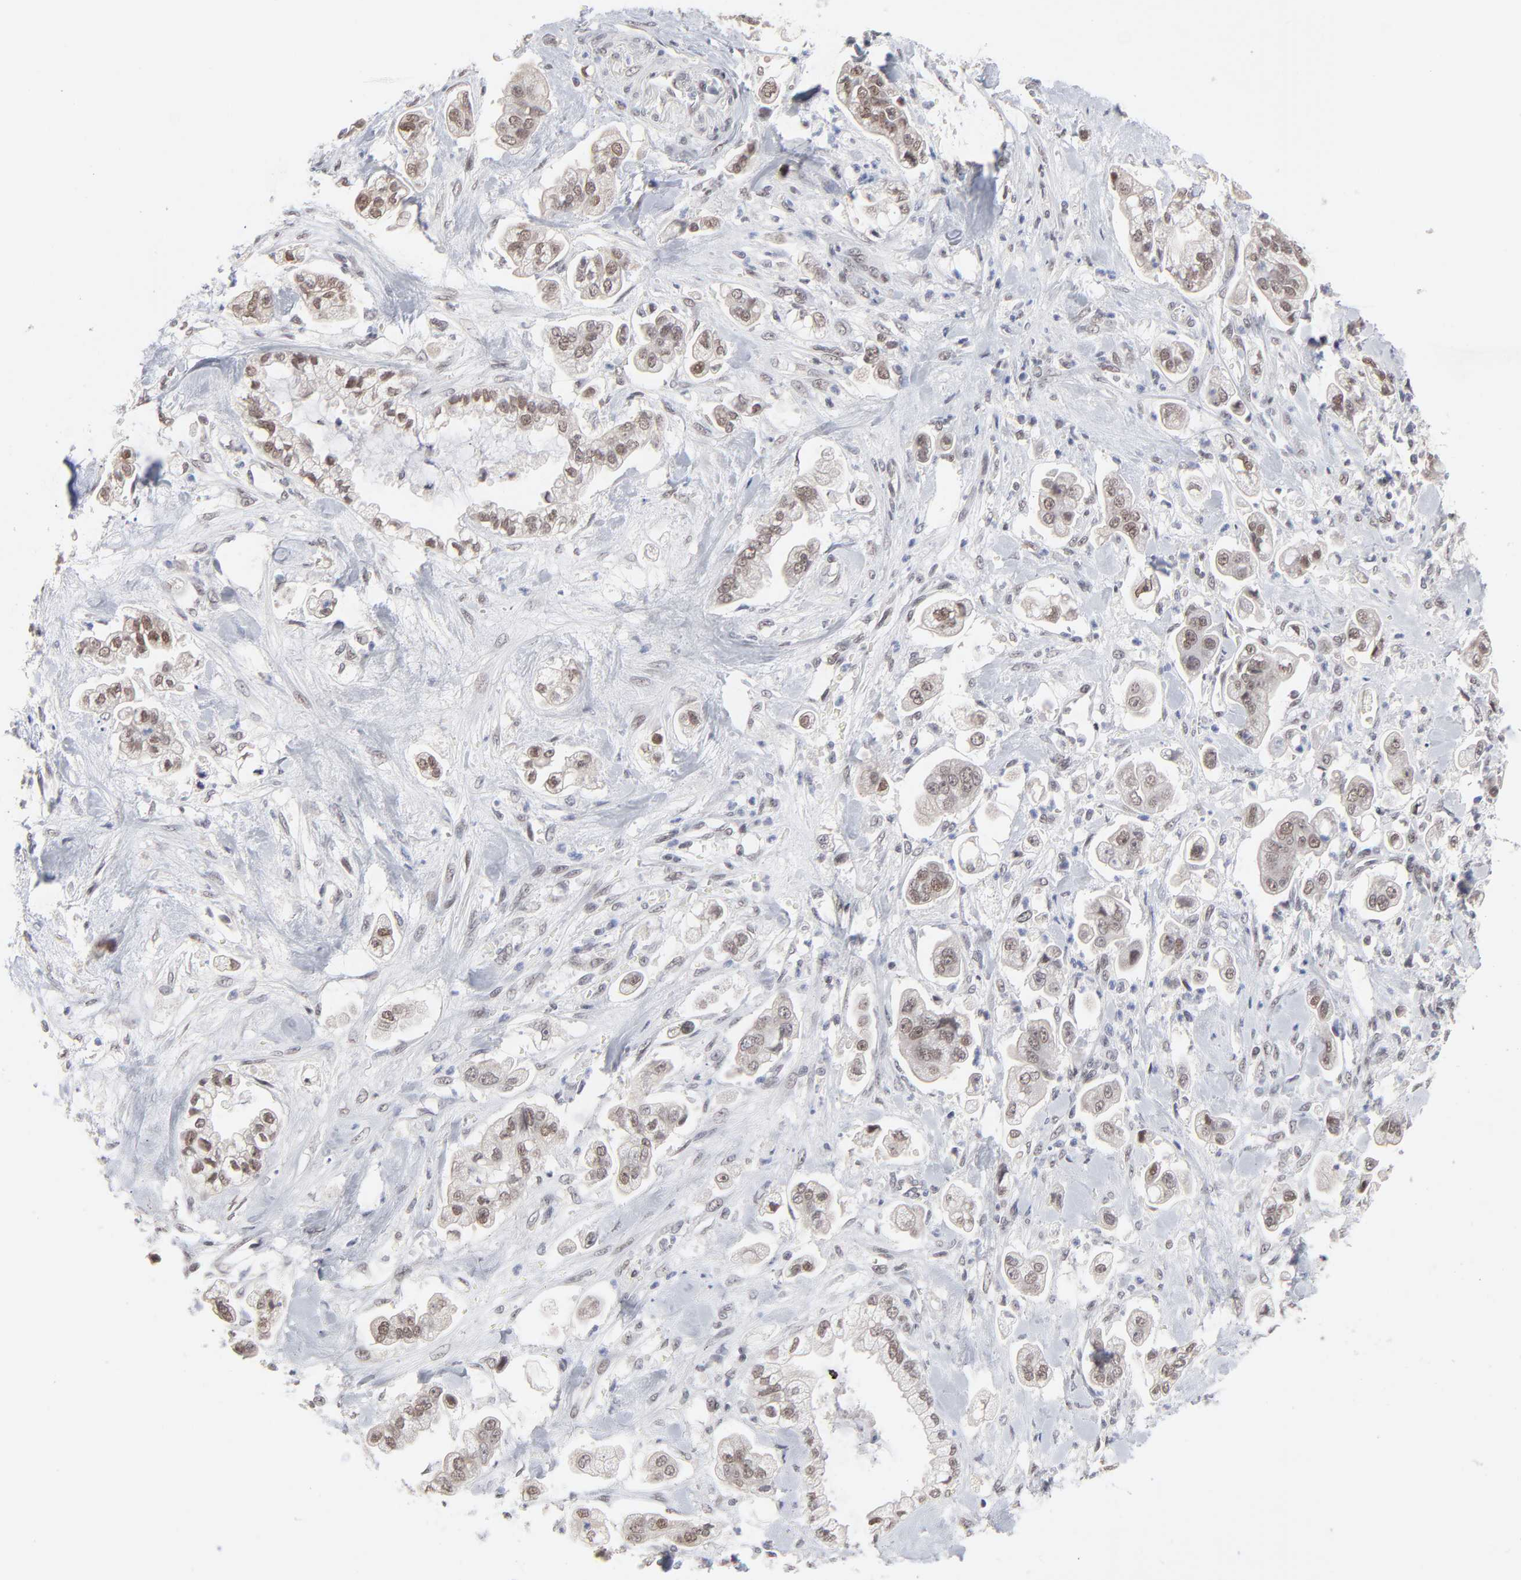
{"staining": {"intensity": "weak", "quantity": ">75%", "location": "nuclear"}, "tissue": "stomach cancer", "cell_type": "Tumor cells", "image_type": "cancer", "snomed": [{"axis": "morphology", "description": "Adenocarcinoma, NOS"}, {"axis": "topography", "description": "Stomach"}], "caption": "The histopathology image reveals staining of stomach cancer, revealing weak nuclear protein expression (brown color) within tumor cells.", "gene": "MBIP", "patient": {"sex": "male", "age": 62}}